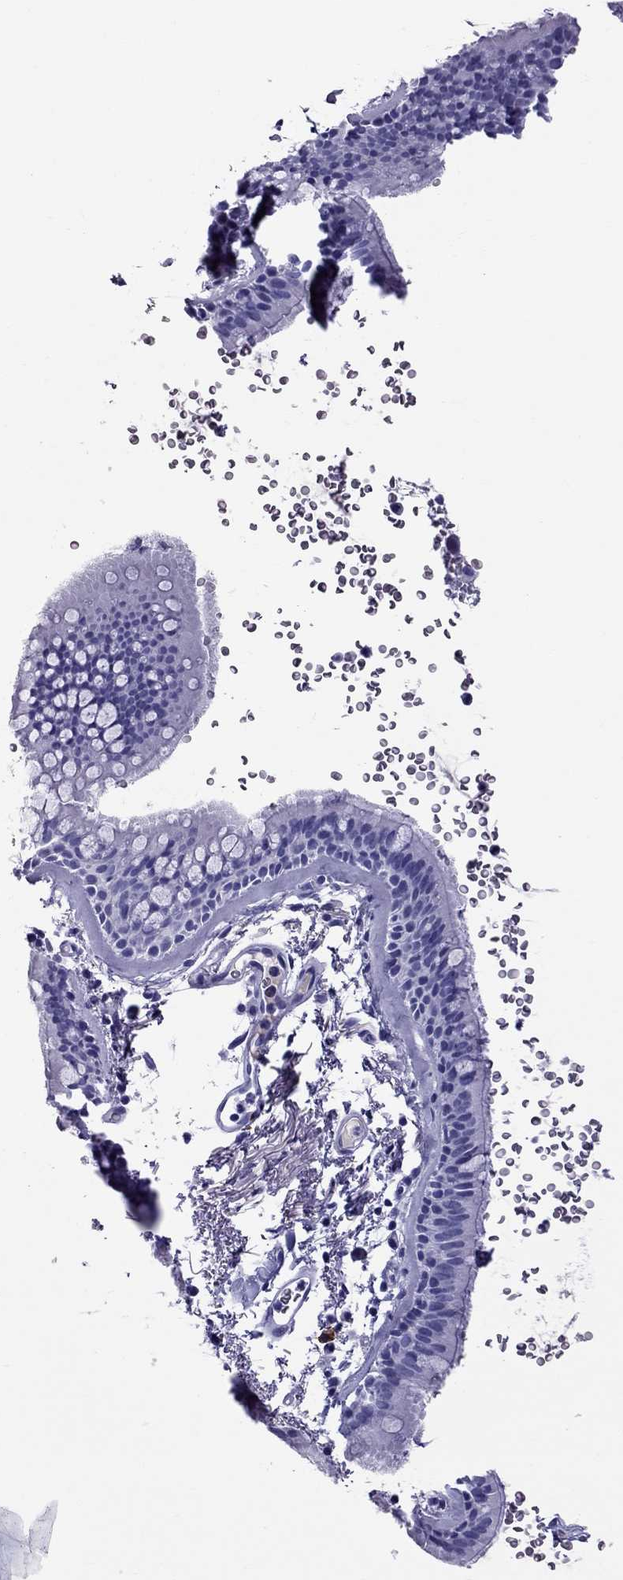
{"staining": {"intensity": "negative", "quantity": "none", "location": "none"}, "tissue": "bronchus", "cell_type": "Respiratory epithelial cells", "image_type": "normal", "snomed": [{"axis": "morphology", "description": "Normal tissue, NOS"}, {"axis": "topography", "description": "Lymph node"}, {"axis": "topography", "description": "Bronchus"}], "caption": "The photomicrograph demonstrates no staining of respiratory epithelial cells in benign bronchus. (Stains: DAB (3,3'-diaminobenzidine) immunohistochemistry with hematoxylin counter stain, Microscopy: brightfield microscopy at high magnification).", "gene": "SCART1", "patient": {"sex": "female", "age": 70}}